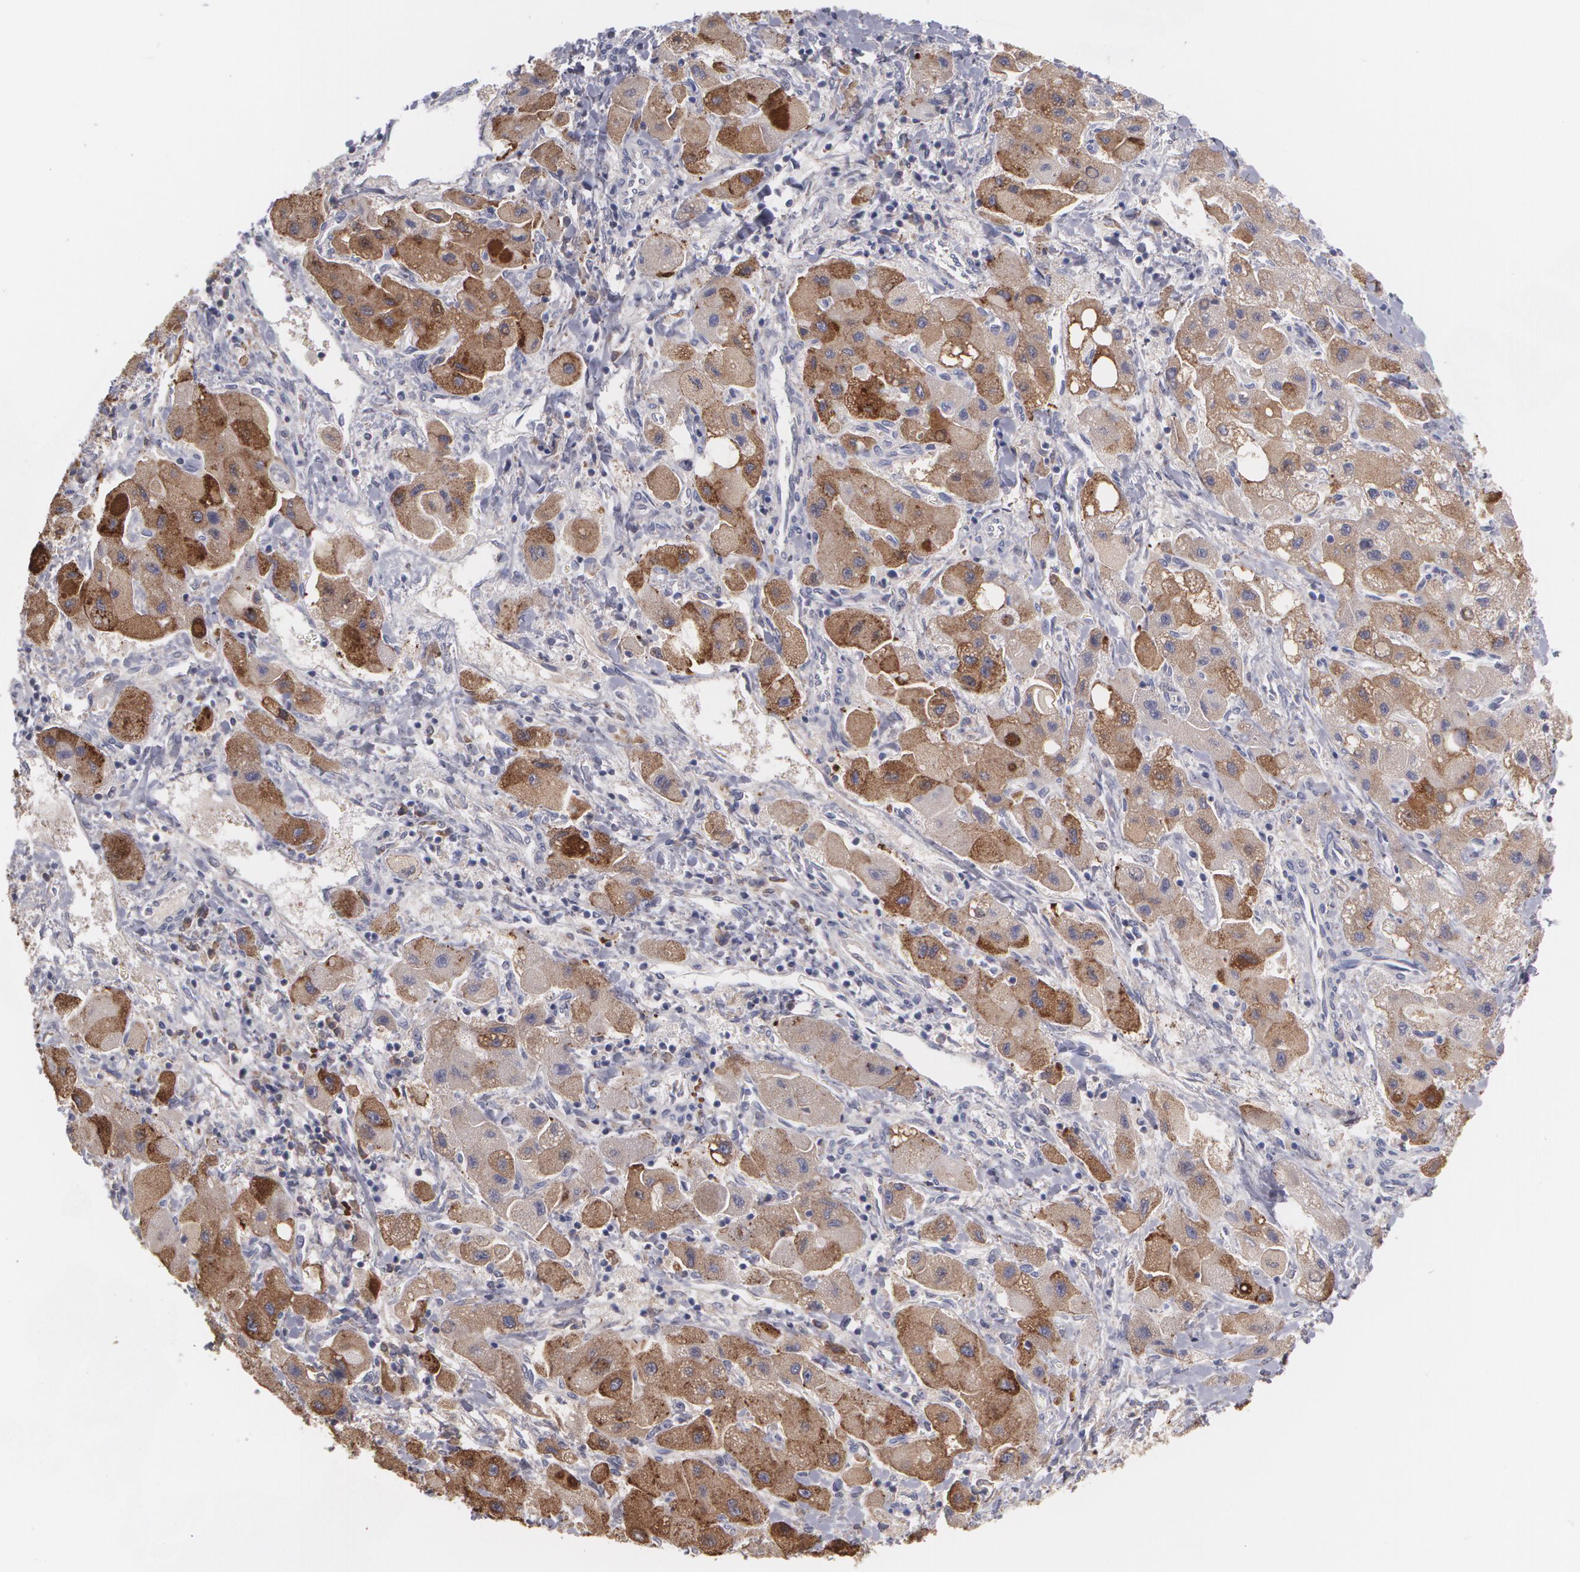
{"staining": {"intensity": "strong", "quantity": ">75%", "location": "cytoplasmic/membranous"}, "tissue": "liver cancer", "cell_type": "Tumor cells", "image_type": "cancer", "snomed": [{"axis": "morphology", "description": "Carcinoma, Hepatocellular, NOS"}, {"axis": "topography", "description": "Liver"}], "caption": "Human liver hepatocellular carcinoma stained with a protein marker displays strong staining in tumor cells.", "gene": "MTHFD1", "patient": {"sex": "male", "age": 24}}